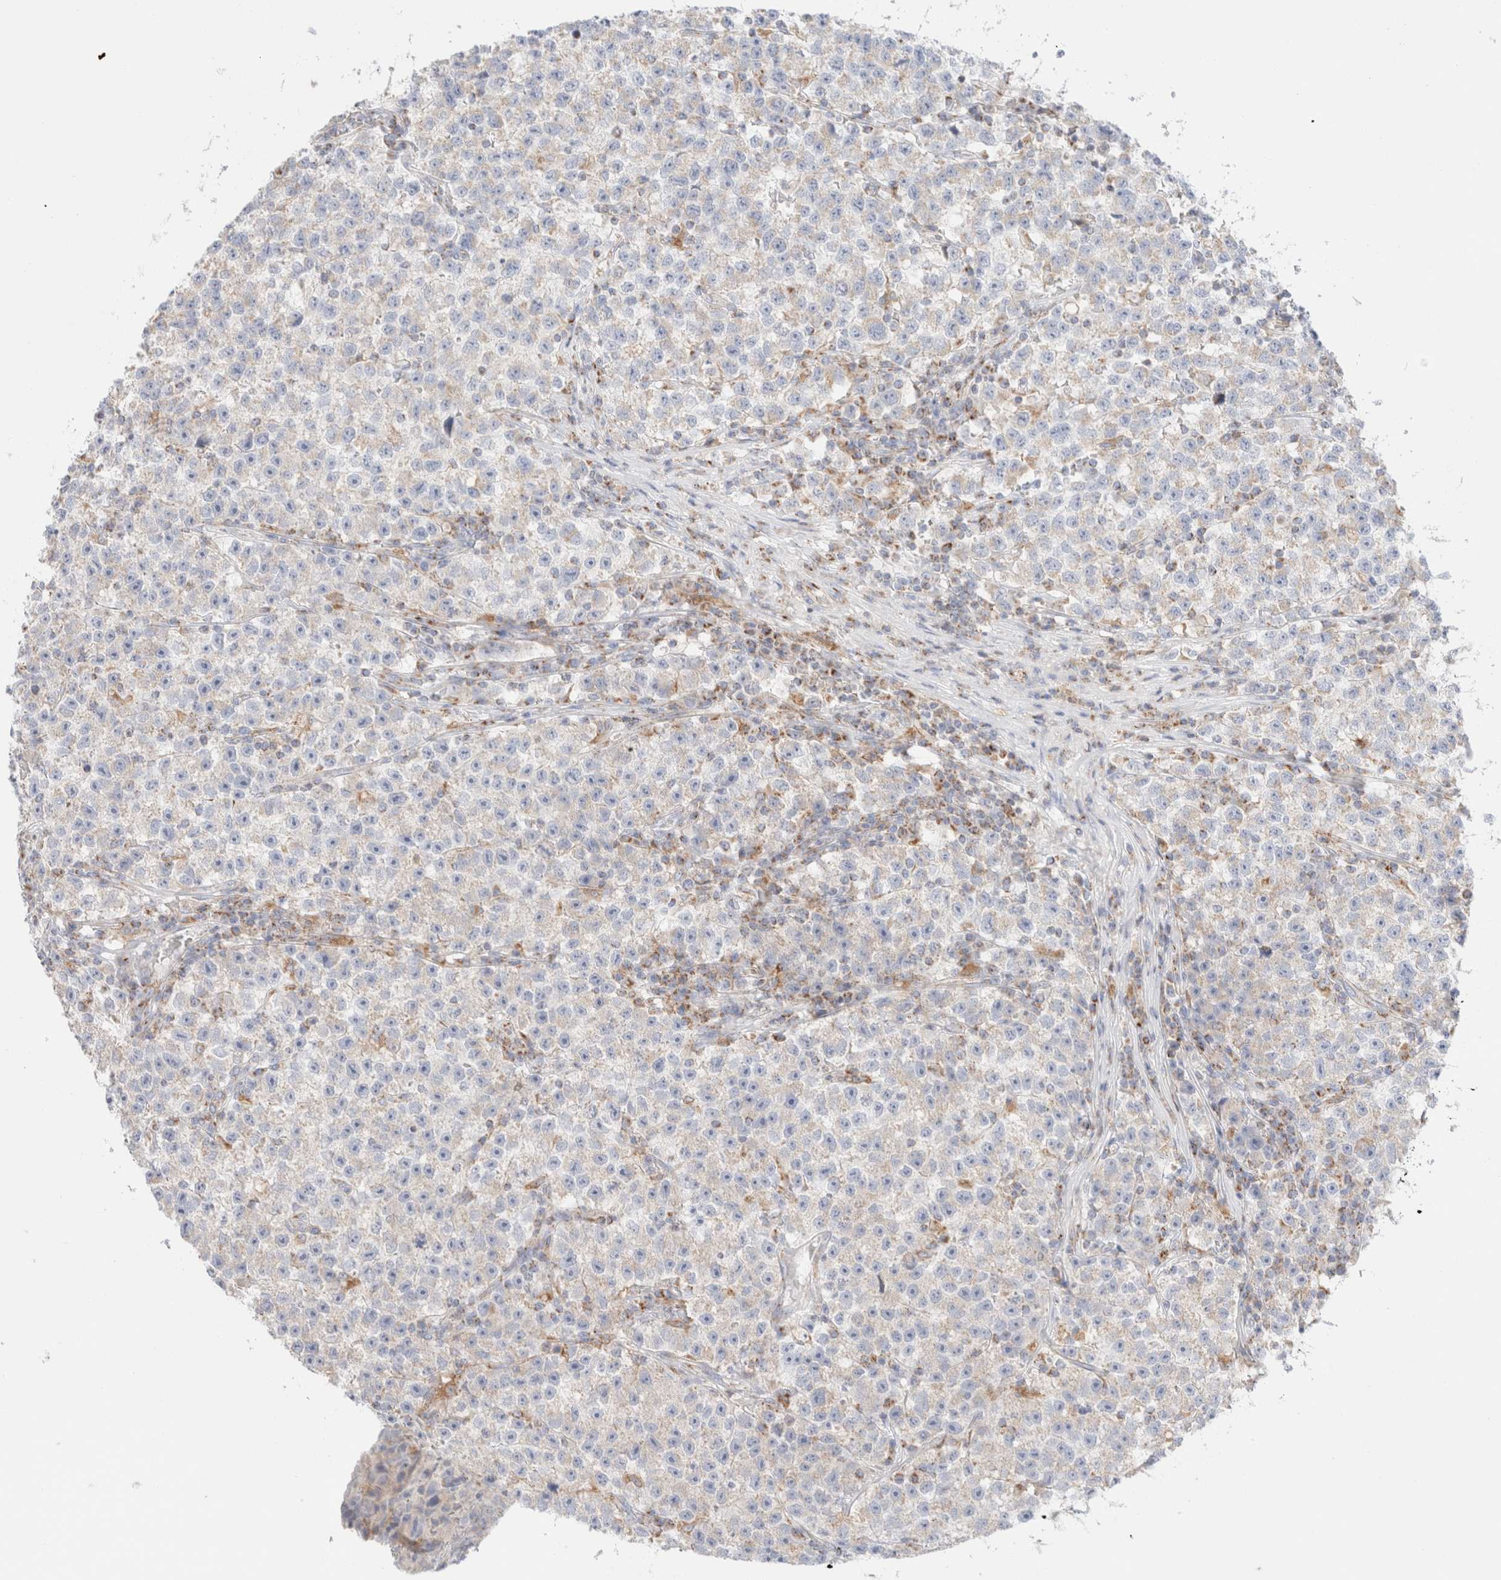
{"staining": {"intensity": "negative", "quantity": "none", "location": "none"}, "tissue": "testis cancer", "cell_type": "Tumor cells", "image_type": "cancer", "snomed": [{"axis": "morphology", "description": "Seminoma, NOS"}, {"axis": "topography", "description": "Testis"}], "caption": "High power microscopy image of an IHC image of testis seminoma, revealing no significant positivity in tumor cells.", "gene": "ATP6V1C1", "patient": {"sex": "male", "age": 22}}